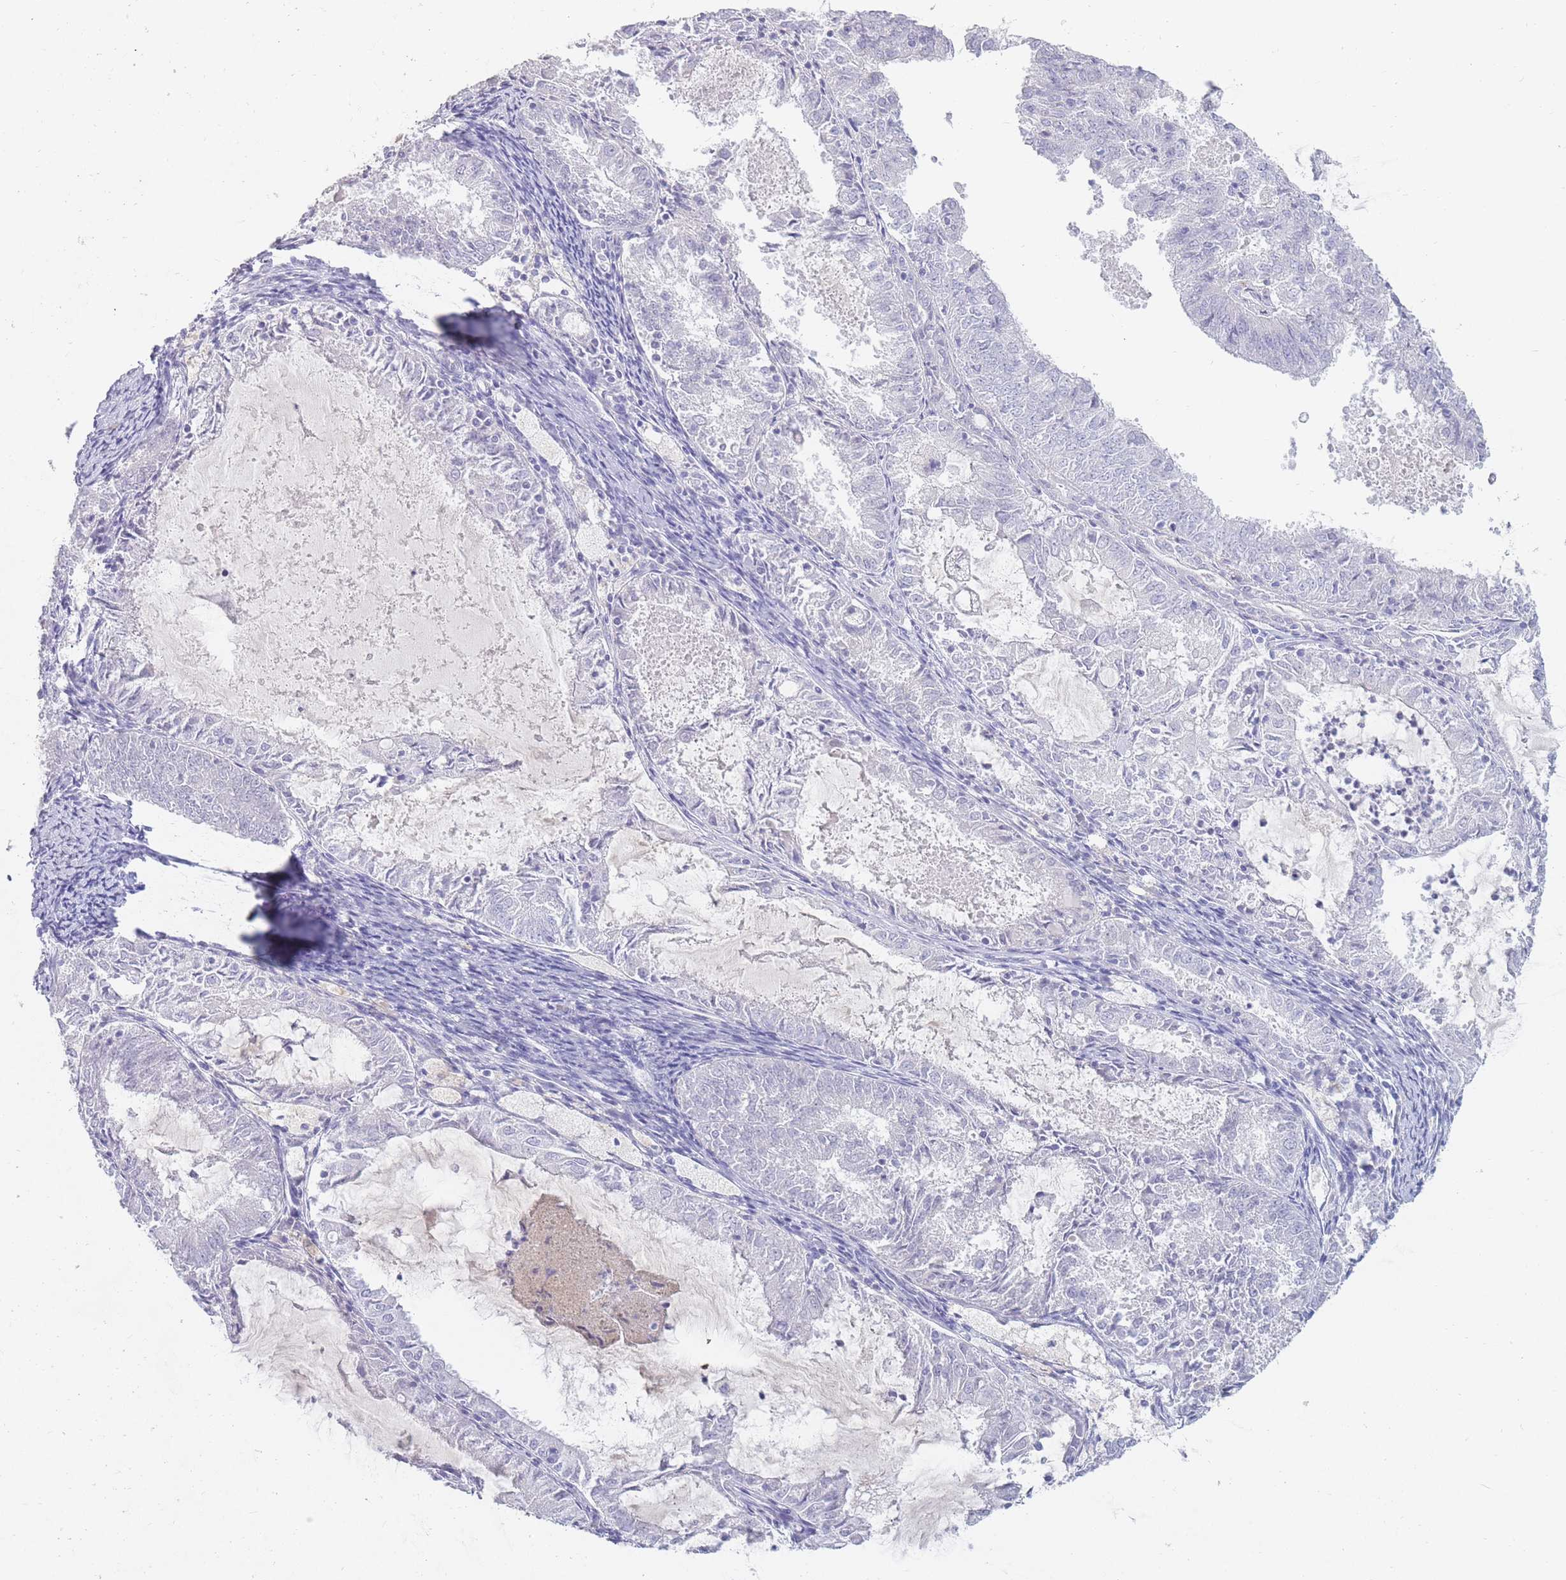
{"staining": {"intensity": "negative", "quantity": "none", "location": "none"}, "tissue": "endometrial cancer", "cell_type": "Tumor cells", "image_type": "cancer", "snomed": [{"axis": "morphology", "description": "Adenocarcinoma, NOS"}, {"axis": "topography", "description": "Endometrium"}], "caption": "IHC photomicrograph of adenocarcinoma (endometrial) stained for a protein (brown), which reveals no positivity in tumor cells.", "gene": "PRG4", "patient": {"sex": "female", "age": 57}}